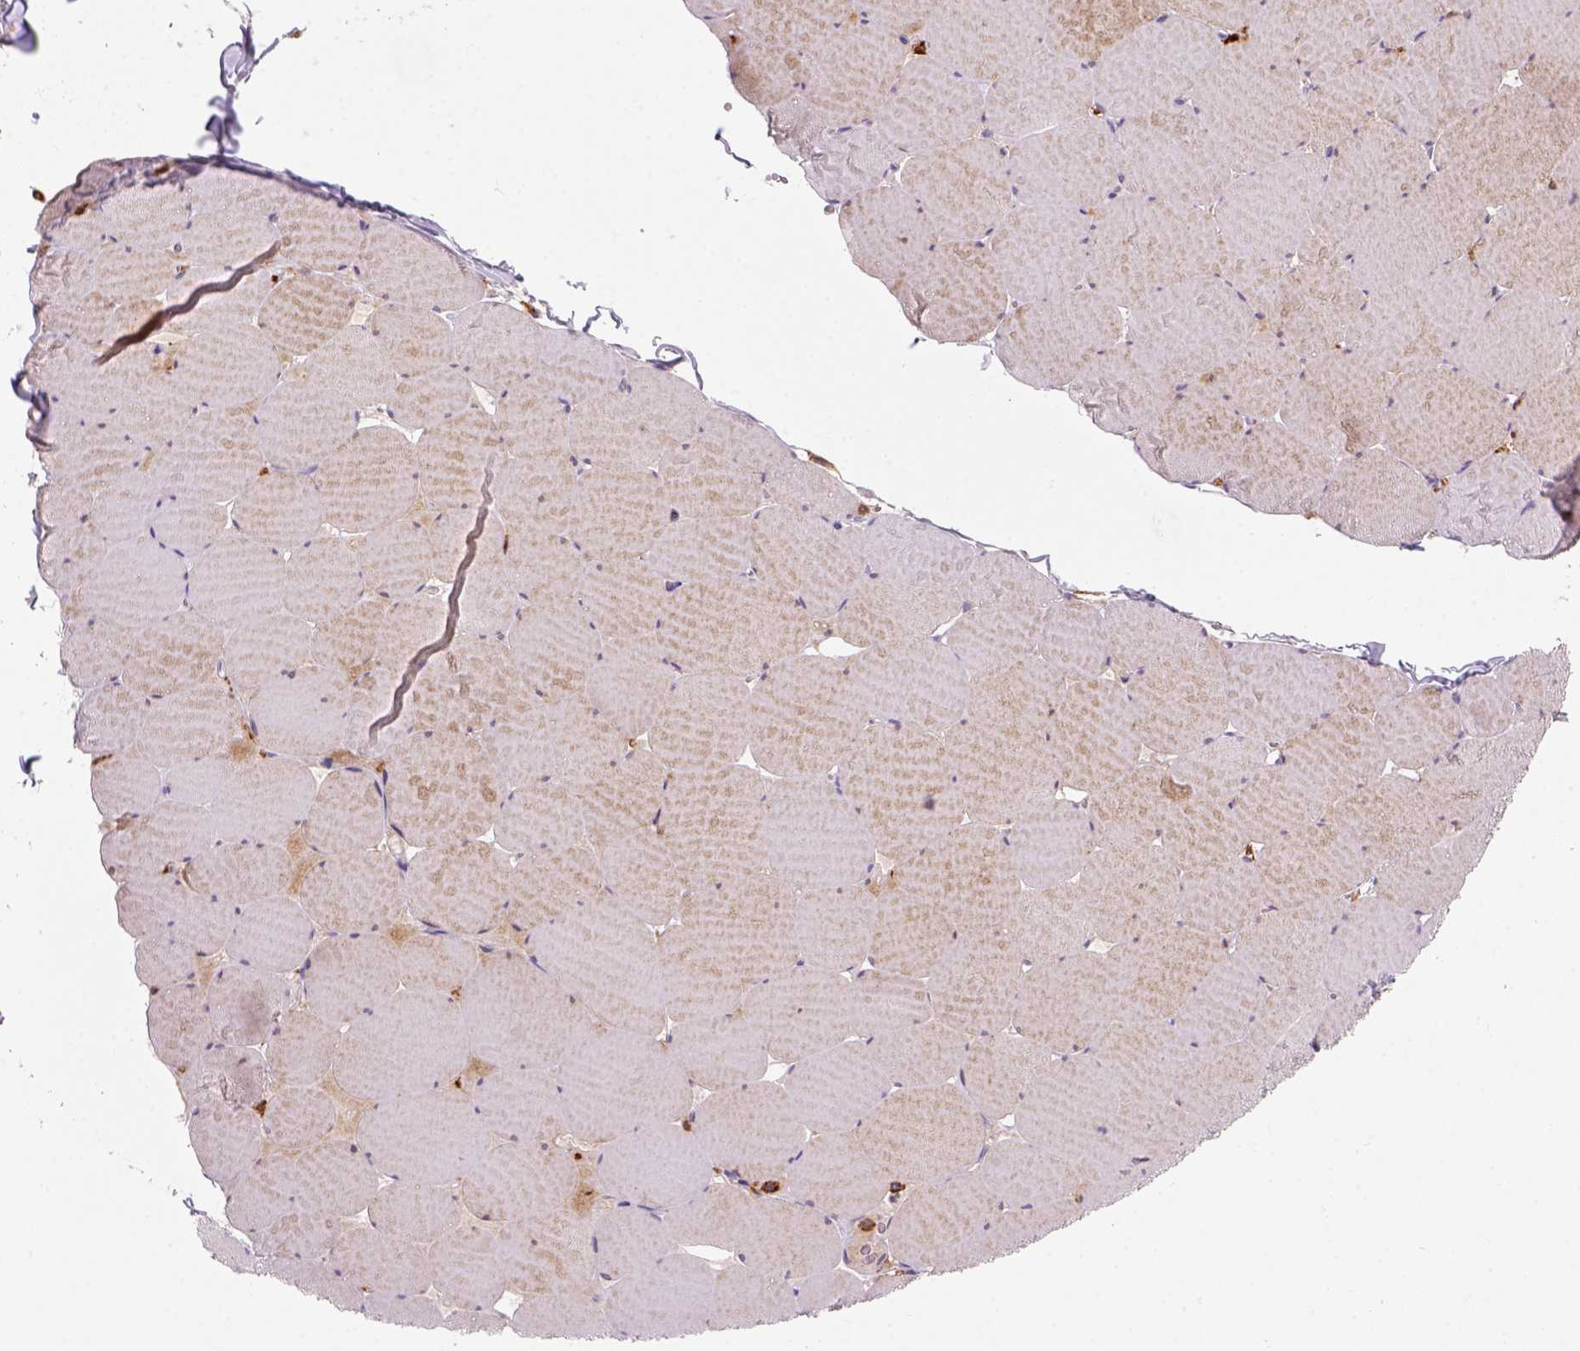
{"staining": {"intensity": "weak", "quantity": "<25%", "location": "cytoplasmic/membranous"}, "tissue": "skeletal muscle", "cell_type": "Myocytes", "image_type": "normal", "snomed": [{"axis": "morphology", "description": "Normal tissue, NOS"}, {"axis": "morphology", "description": "Malignant melanoma, Metastatic site"}, {"axis": "topography", "description": "Skeletal muscle"}], "caption": "A histopathology image of human skeletal muscle is negative for staining in myocytes. (Immunohistochemistry, brightfield microscopy, high magnification).", "gene": "CD14", "patient": {"sex": "male", "age": 50}}